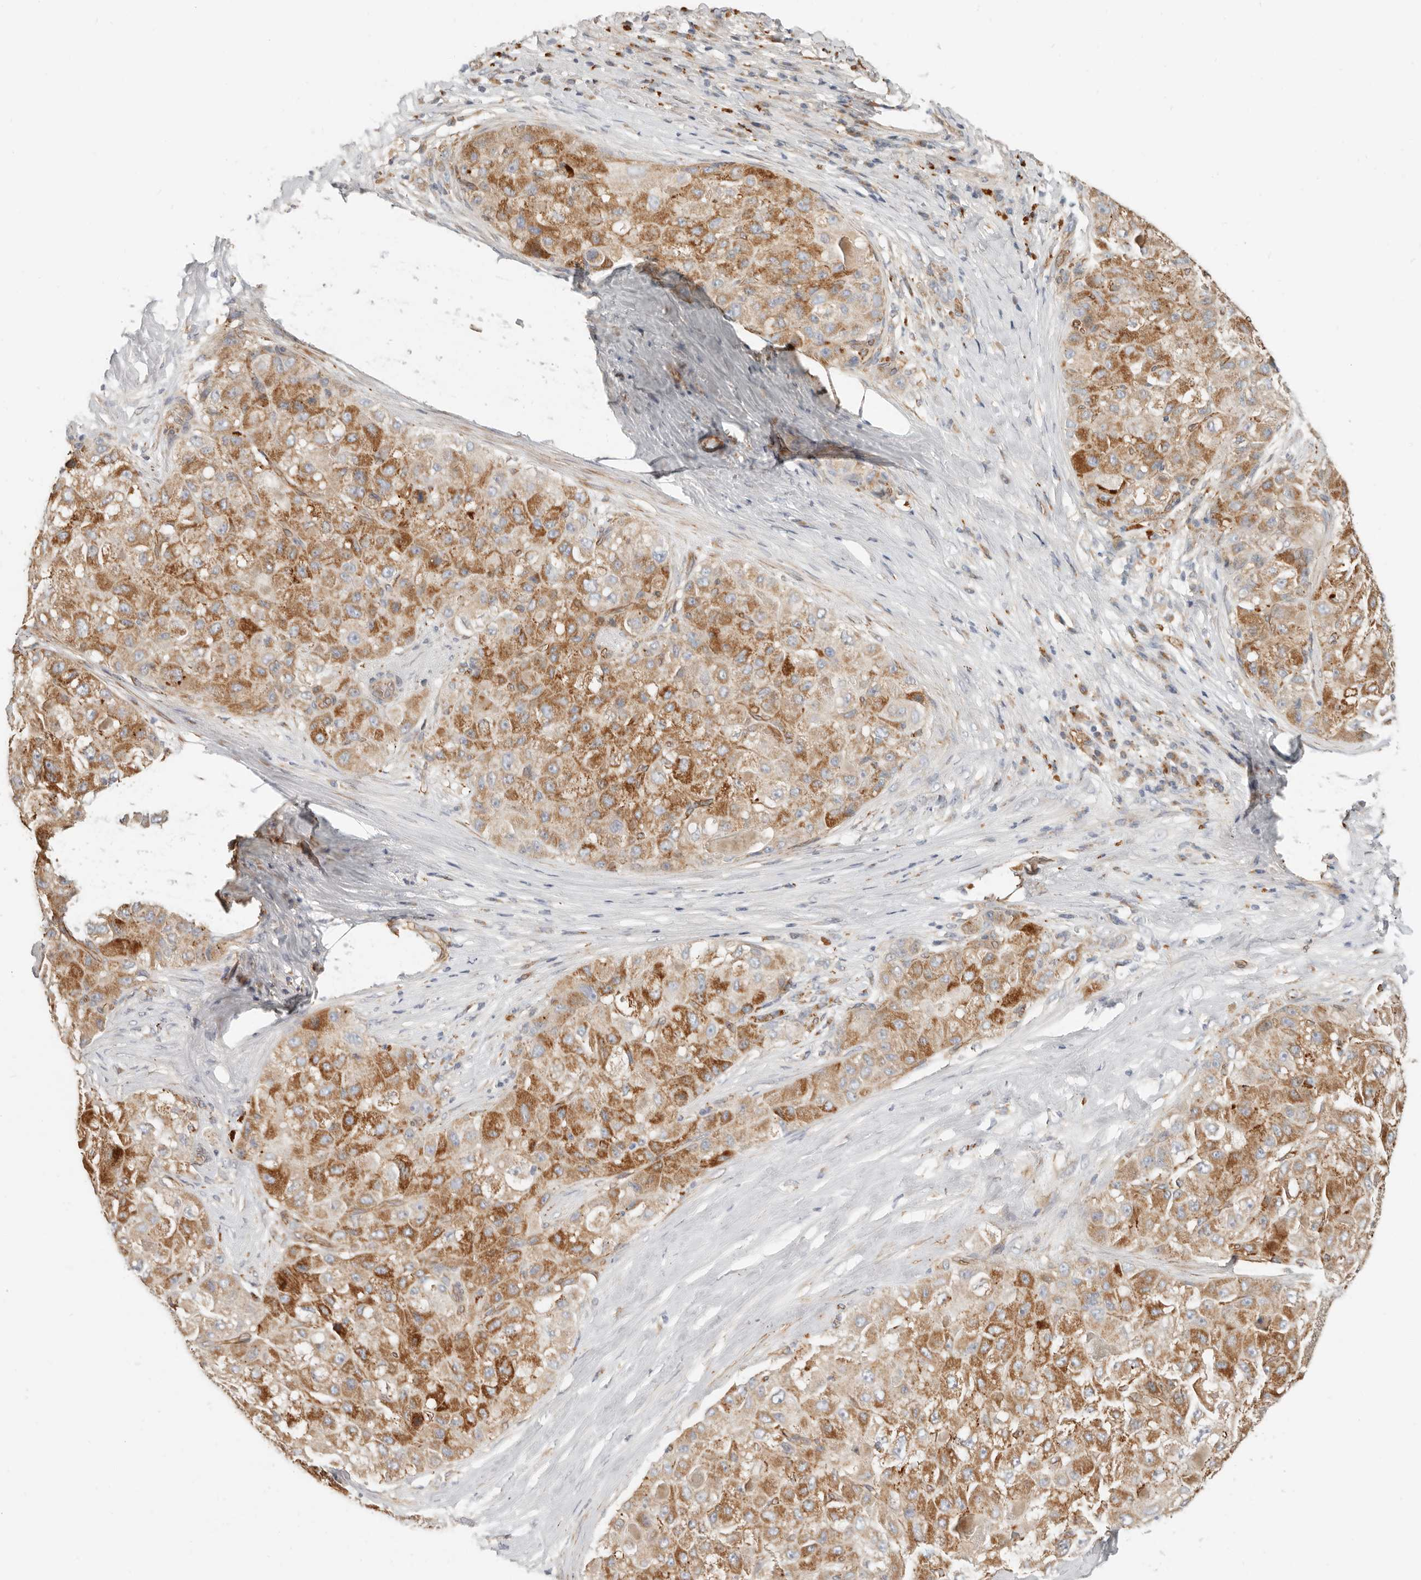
{"staining": {"intensity": "strong", "quantity": "25%-75%", "location": "cytoplasmic/membranous"}, "tissue": "liver cancer", "cell_type": "Tumor cells", "image_type": "cancer", "snomed": [{"axis": "morphology", "description": "Carcinoma, Hepatocellular, NOS"}, {"axis": "topography", "description": "Liver"}], "caption": "An immunohistochemistry image of tumor tissue is shown. Protein staining in brown shows strong cytoplasmic/membranous positivity in liver cancer (hepatocellular carcinoma) within tumor cells.", "gene": "SPRING1", "patient": {"sex": "male", "age": 80}}